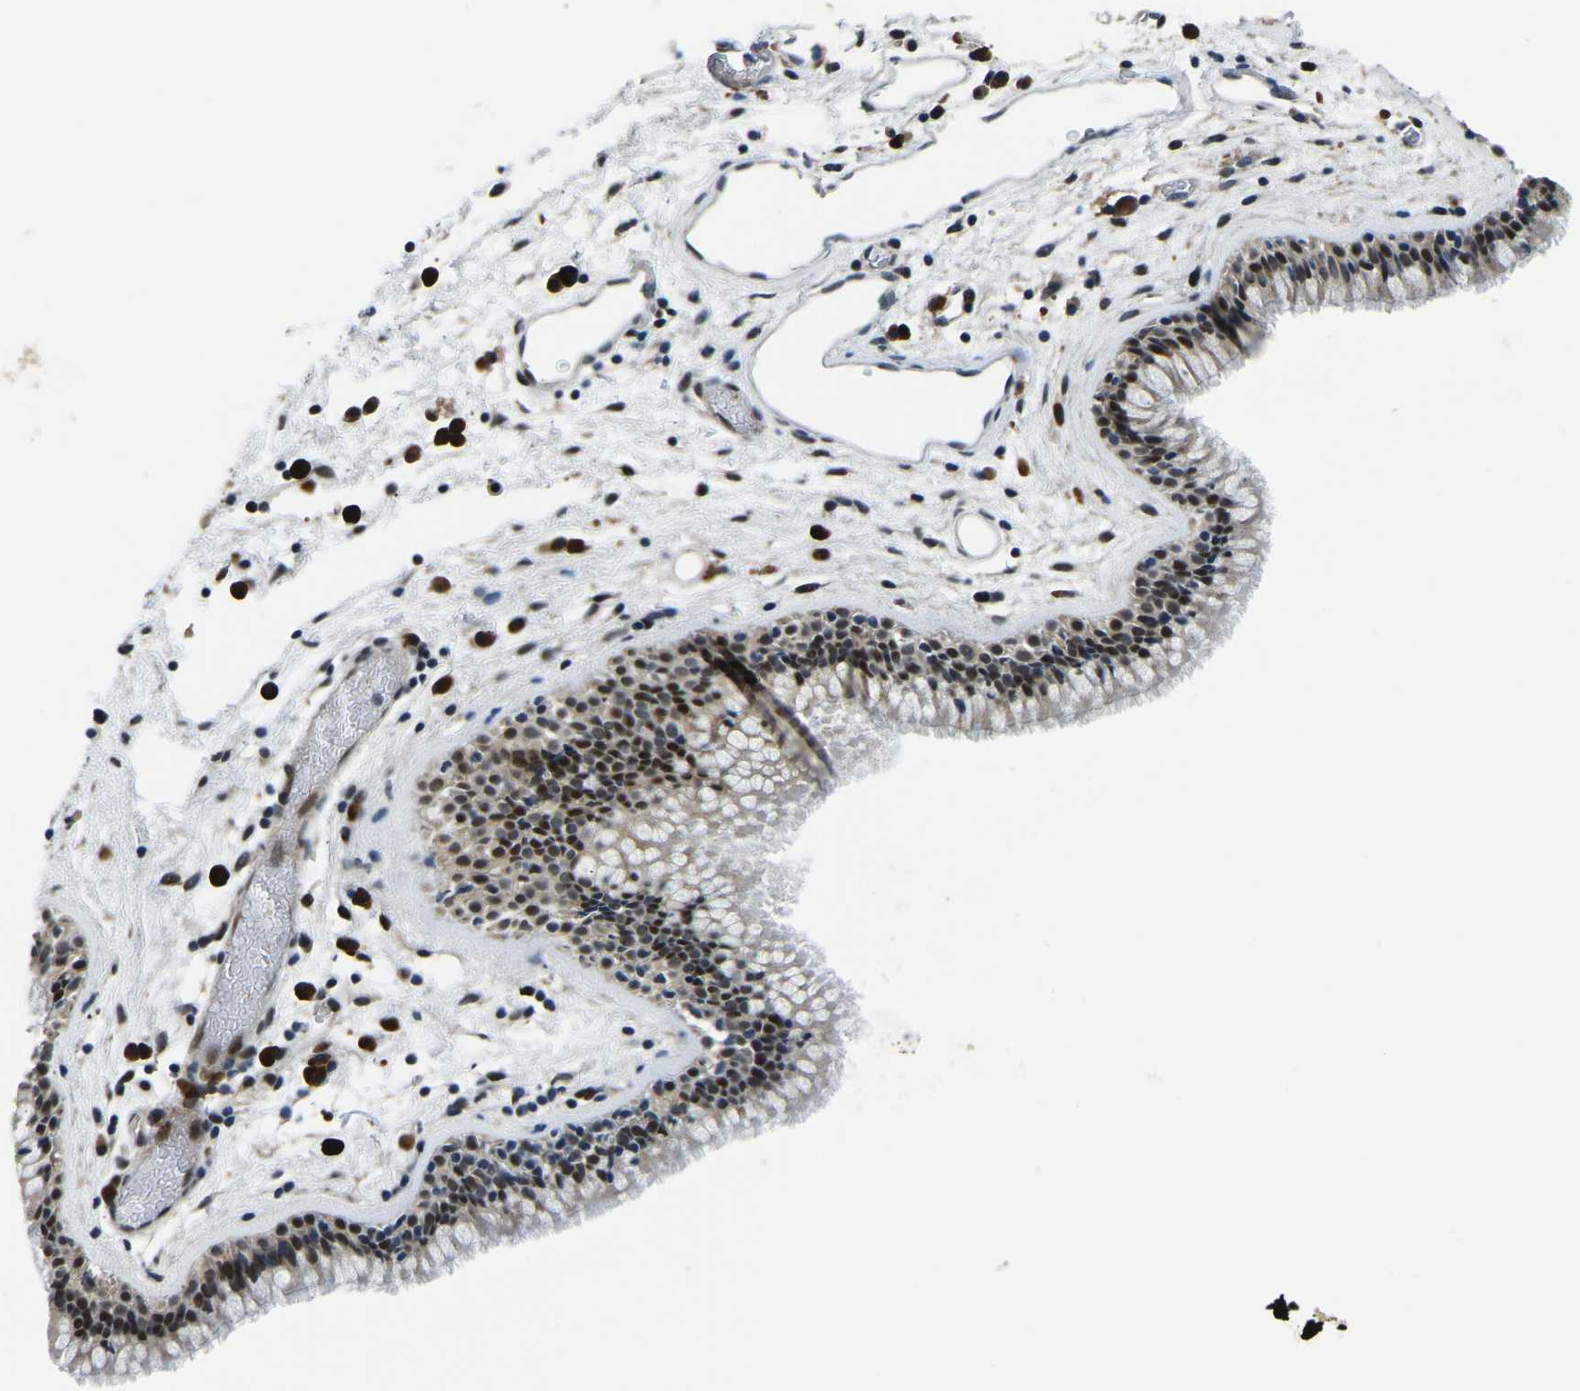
{"staining": {"intensity": "strong", "quantity": ">75%", "location": "nuclear"}, "tissue": "nasopharynx", "cell_type": "Respiratory epithelial cells", "image_type": "normal", "snomed": [{"axis": "morphology", "description": "Normal tissue, NOS"}, {"axis": "morphology", "description": "Inflammation, NOS"}, {"axis": "topography", "description": "Nasopharynx"}], "caption": "Immunohistochemical staining of benign nasopharynx displays >75% levels of strong nuclear protein positivity in approximately >75% of respiratory epithelial cells. (DAB IHC with brightfield microscopy, high magnification).", "gene": "ING2", "patient": {"sex": "male", "age": 48}}